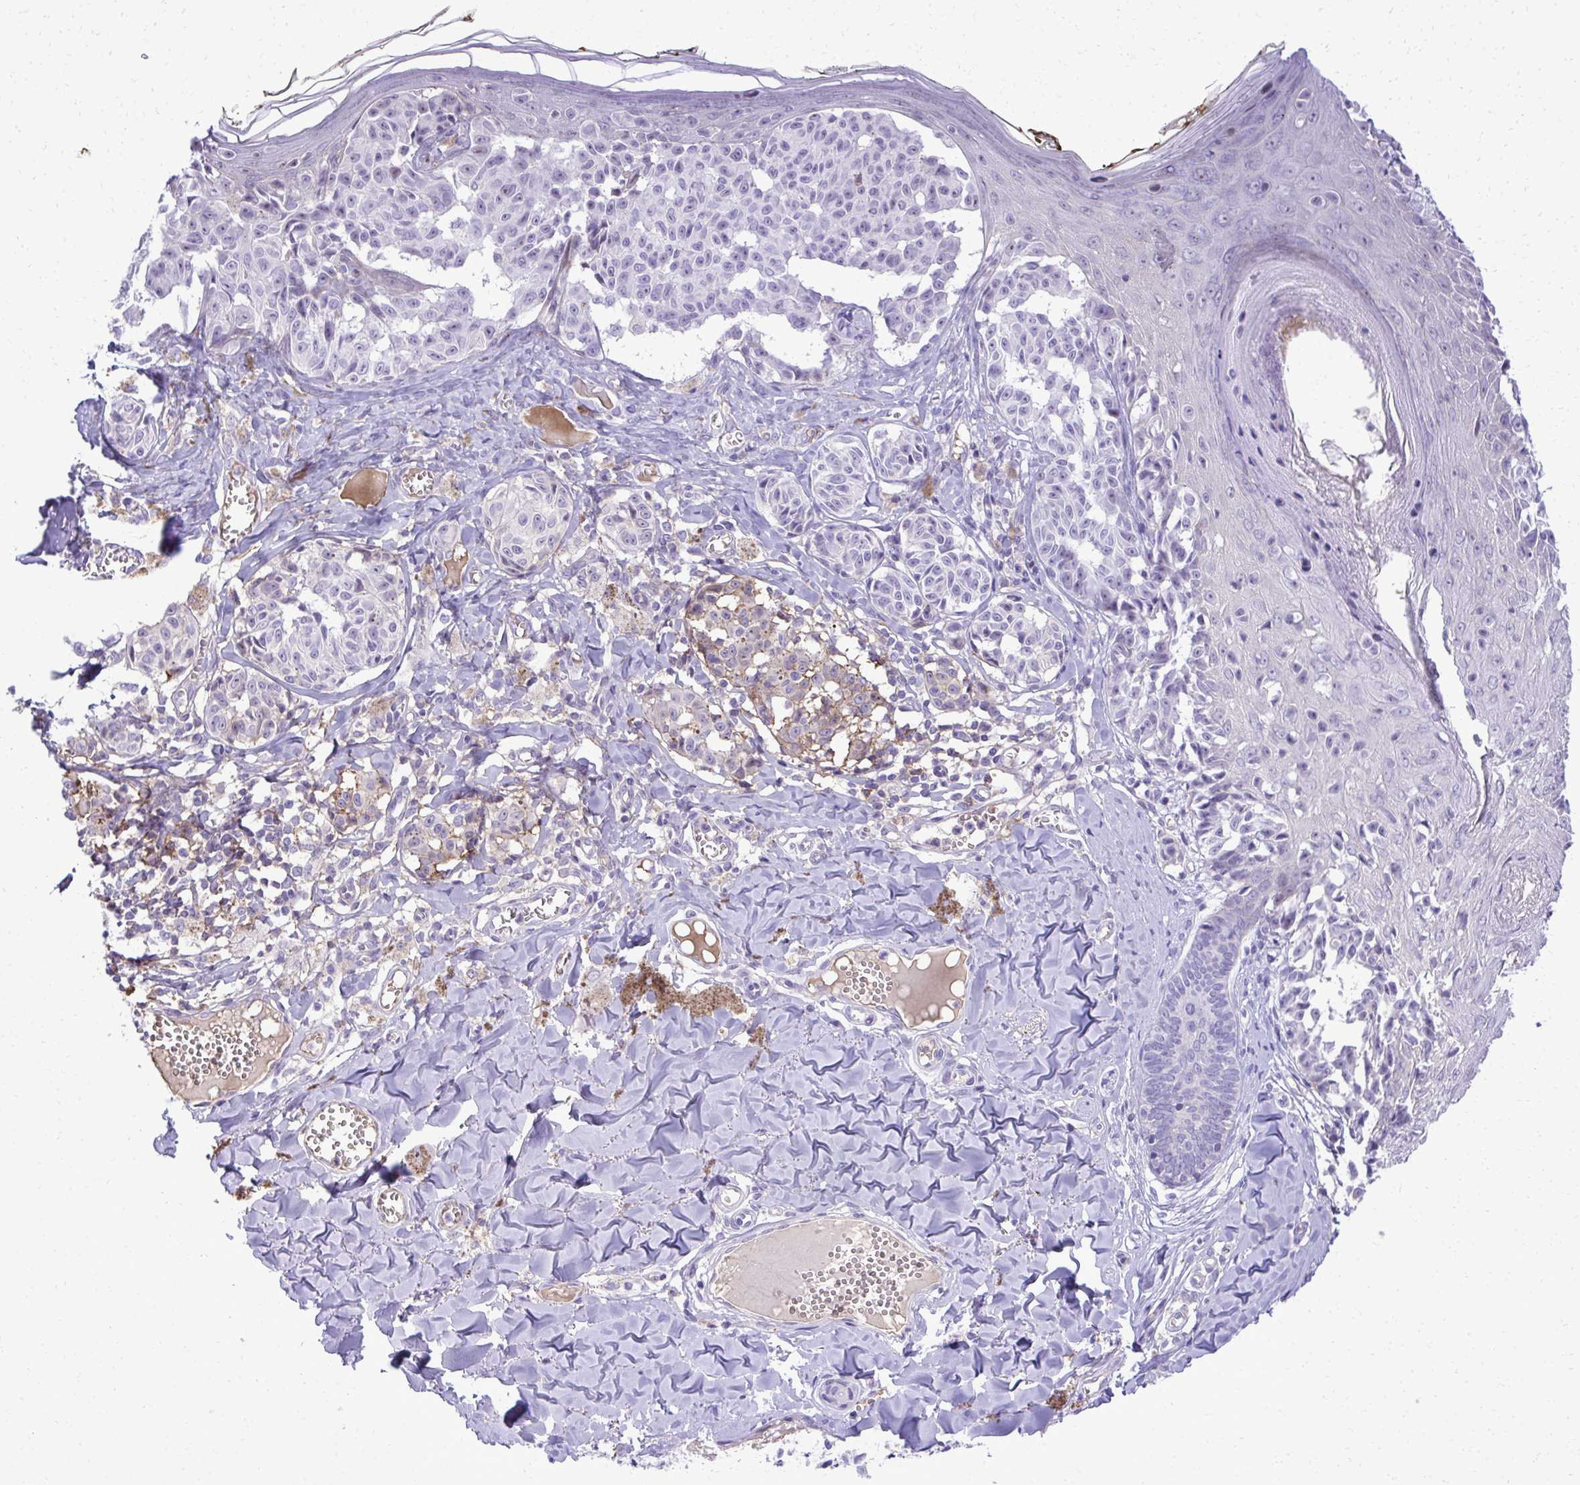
{"staining": {"intensity": "negative", "quantity": "none", "location": "none"}, "tissue": "melanoma", "cell_type": "Tumor cells", "image_type": "cancer", "snomed": [{"axis": "morphology", "description": "Malignant melanoma, NOS"}, {"axis": "topography", "description": "Skin"}], "caption": "This photomicrograph is of melanoma stained with immunohistochemistry to label a protein in brown with the nuclei are counter-stained blue. There is no positivity in tumor cells.", "gene": "PITPNM3", "patient": {"sex": "female", "age": 43}}